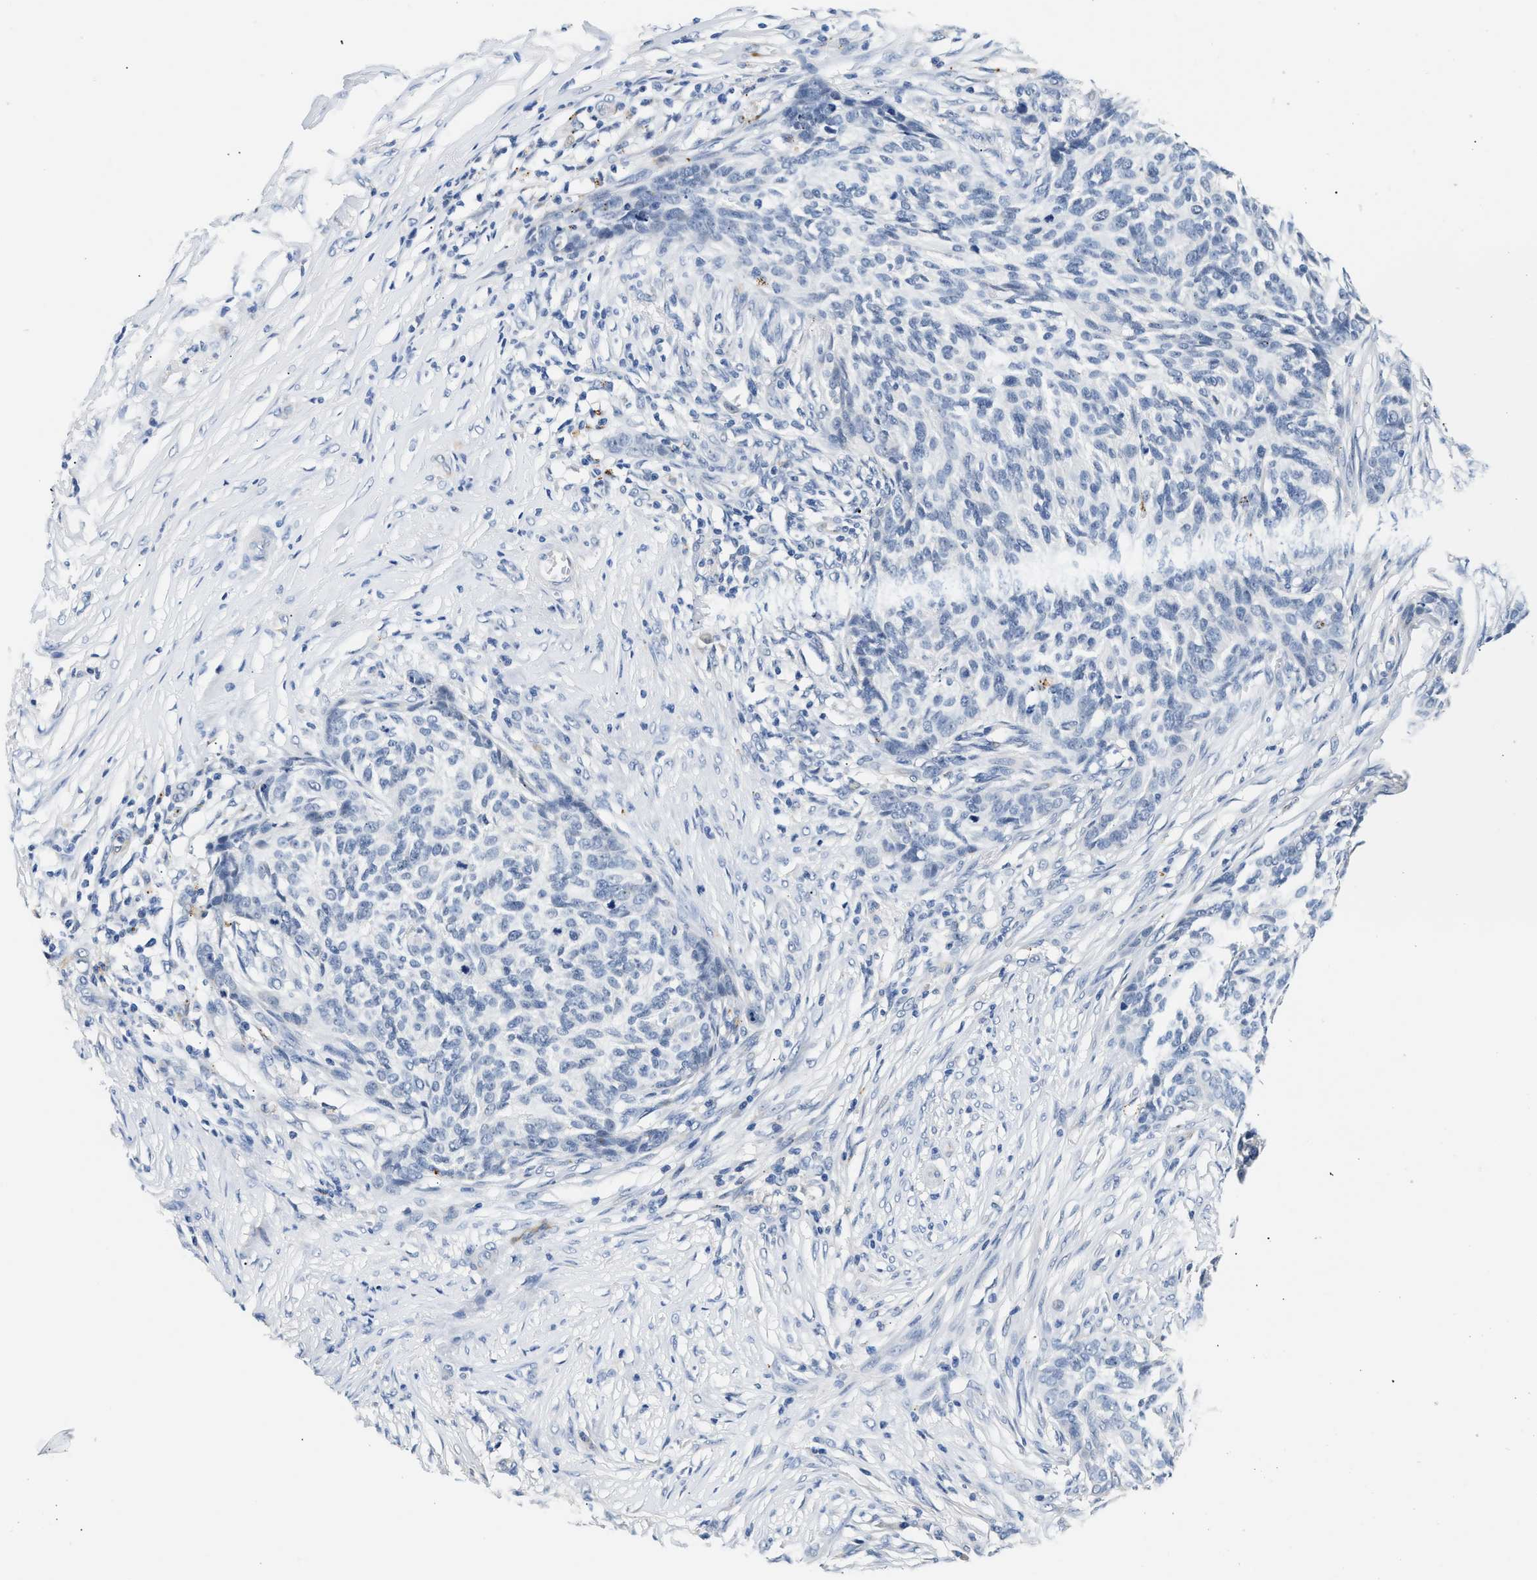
{"staining": {"intensity": "negative", "quantity": "none", "location": "none"}, "tissue": "skin cancer", "cell_type": "Tumor cells", "image_type": "cancer", "snomed": [{"axis": "morphology", "description": "Basal cell carcinoma"}, {"axis": "topography", "description": "Skin"}], "caption": "Immunohistochemical staining of human basal cell carcinoma (skin) exhibits no significant expression in tumor cells.", "gene": "MED22", "patient": {"sex": "male", "age": 85}}